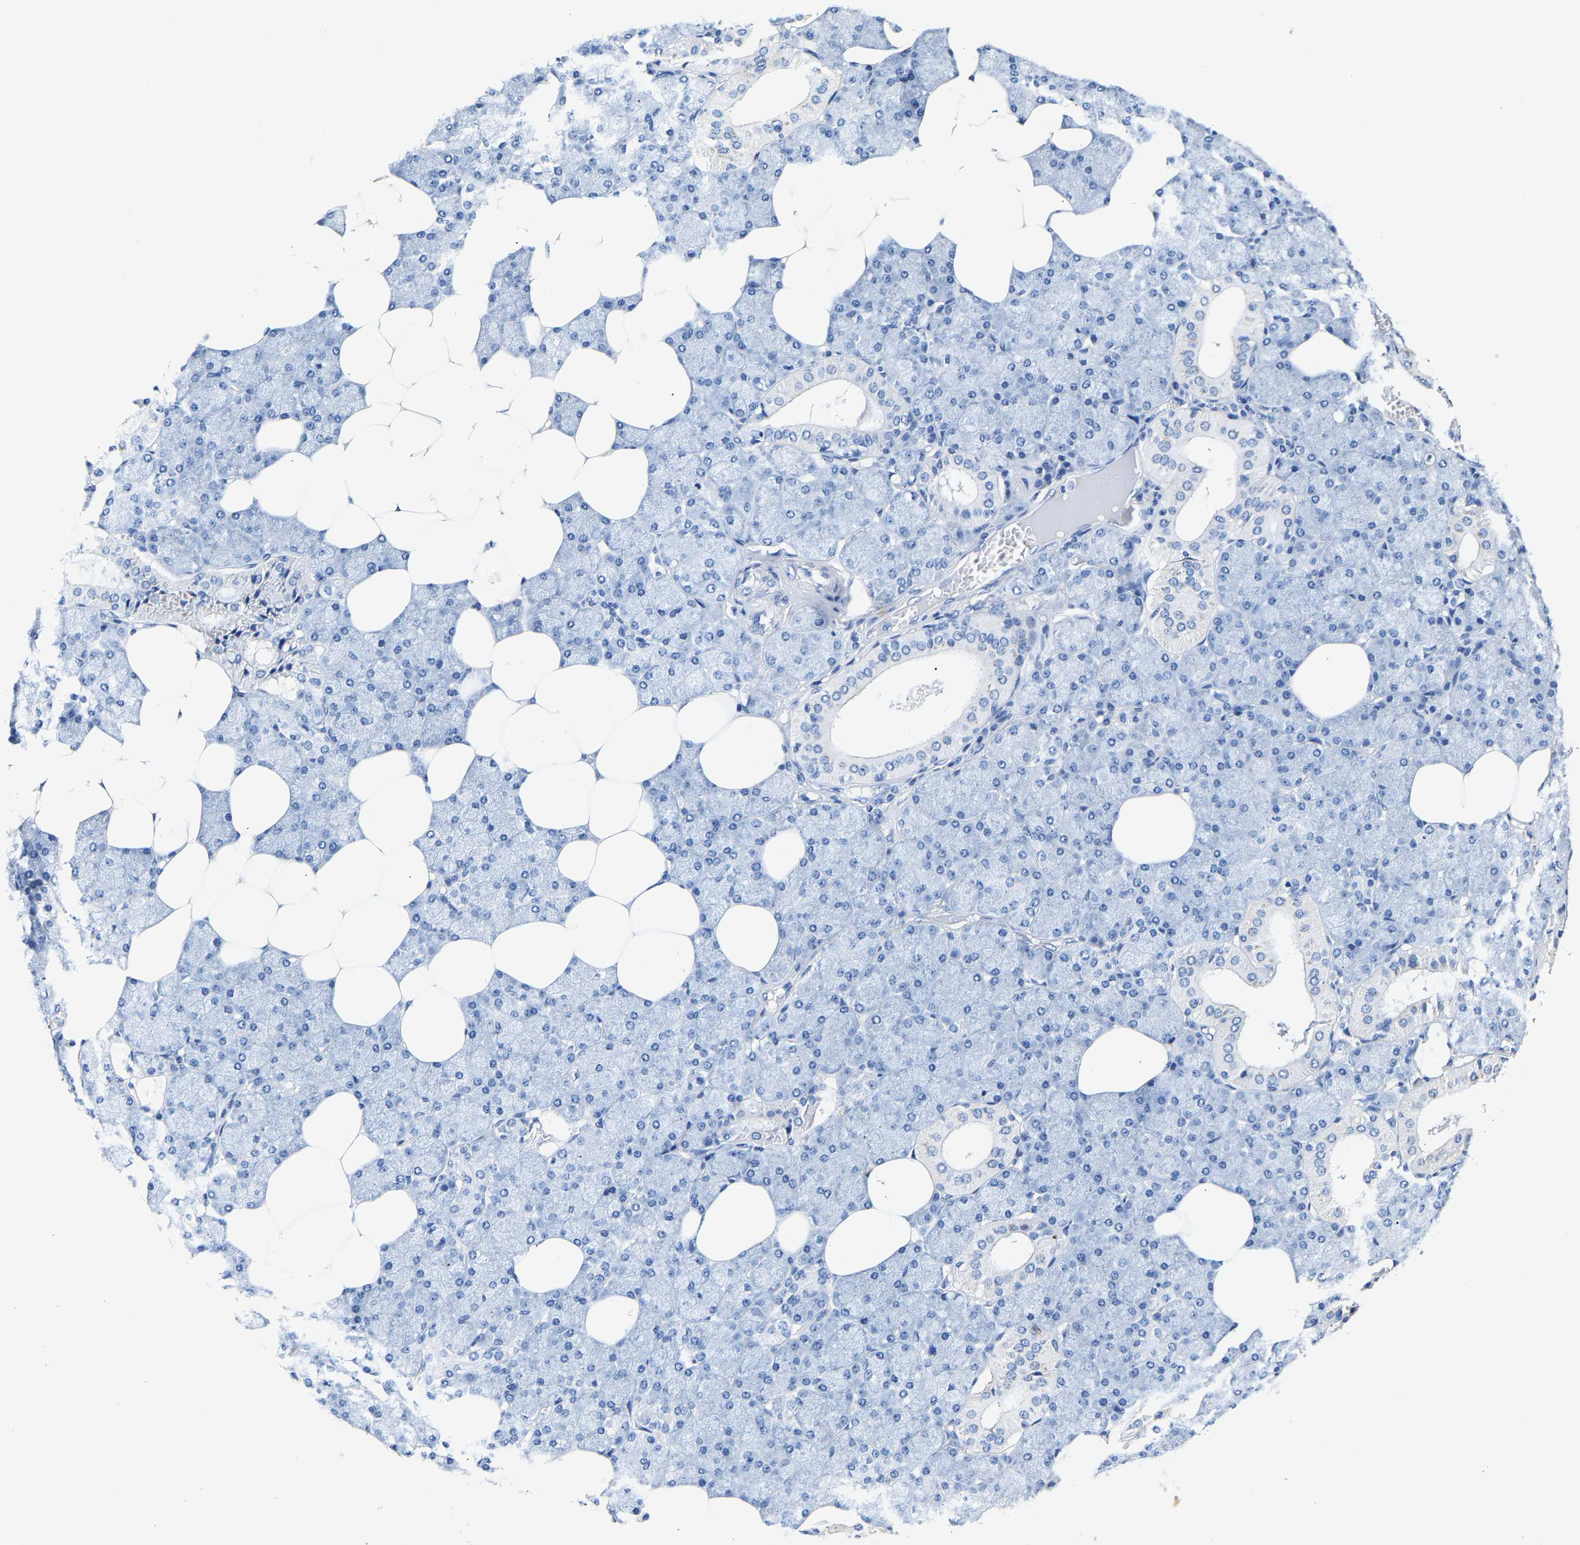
{"staining": {"intensity": "moderate", "quantity": "<25%", "location": "cytoplasmic/membranous"}, "tissue": "salivary gland", "cell_type": "Glandular cells", "image_type": "normal", "snomed": [{"axis": "morphology", "description": "Normal tissue, NOS"}, {"axis": "topography", "description": "Salivary gland"}], "caption": "High-magnification brightfield microscopy of benign salivary gland stained with DAB (brown) and counterstained with hematoxylin (blue). glandular cells exhibit moderate cytoplasmic/membranous positivity is present in about<25% of cells.", "gene": "SLCO2B1", "patient": {"sex": "male", "age": 62}}